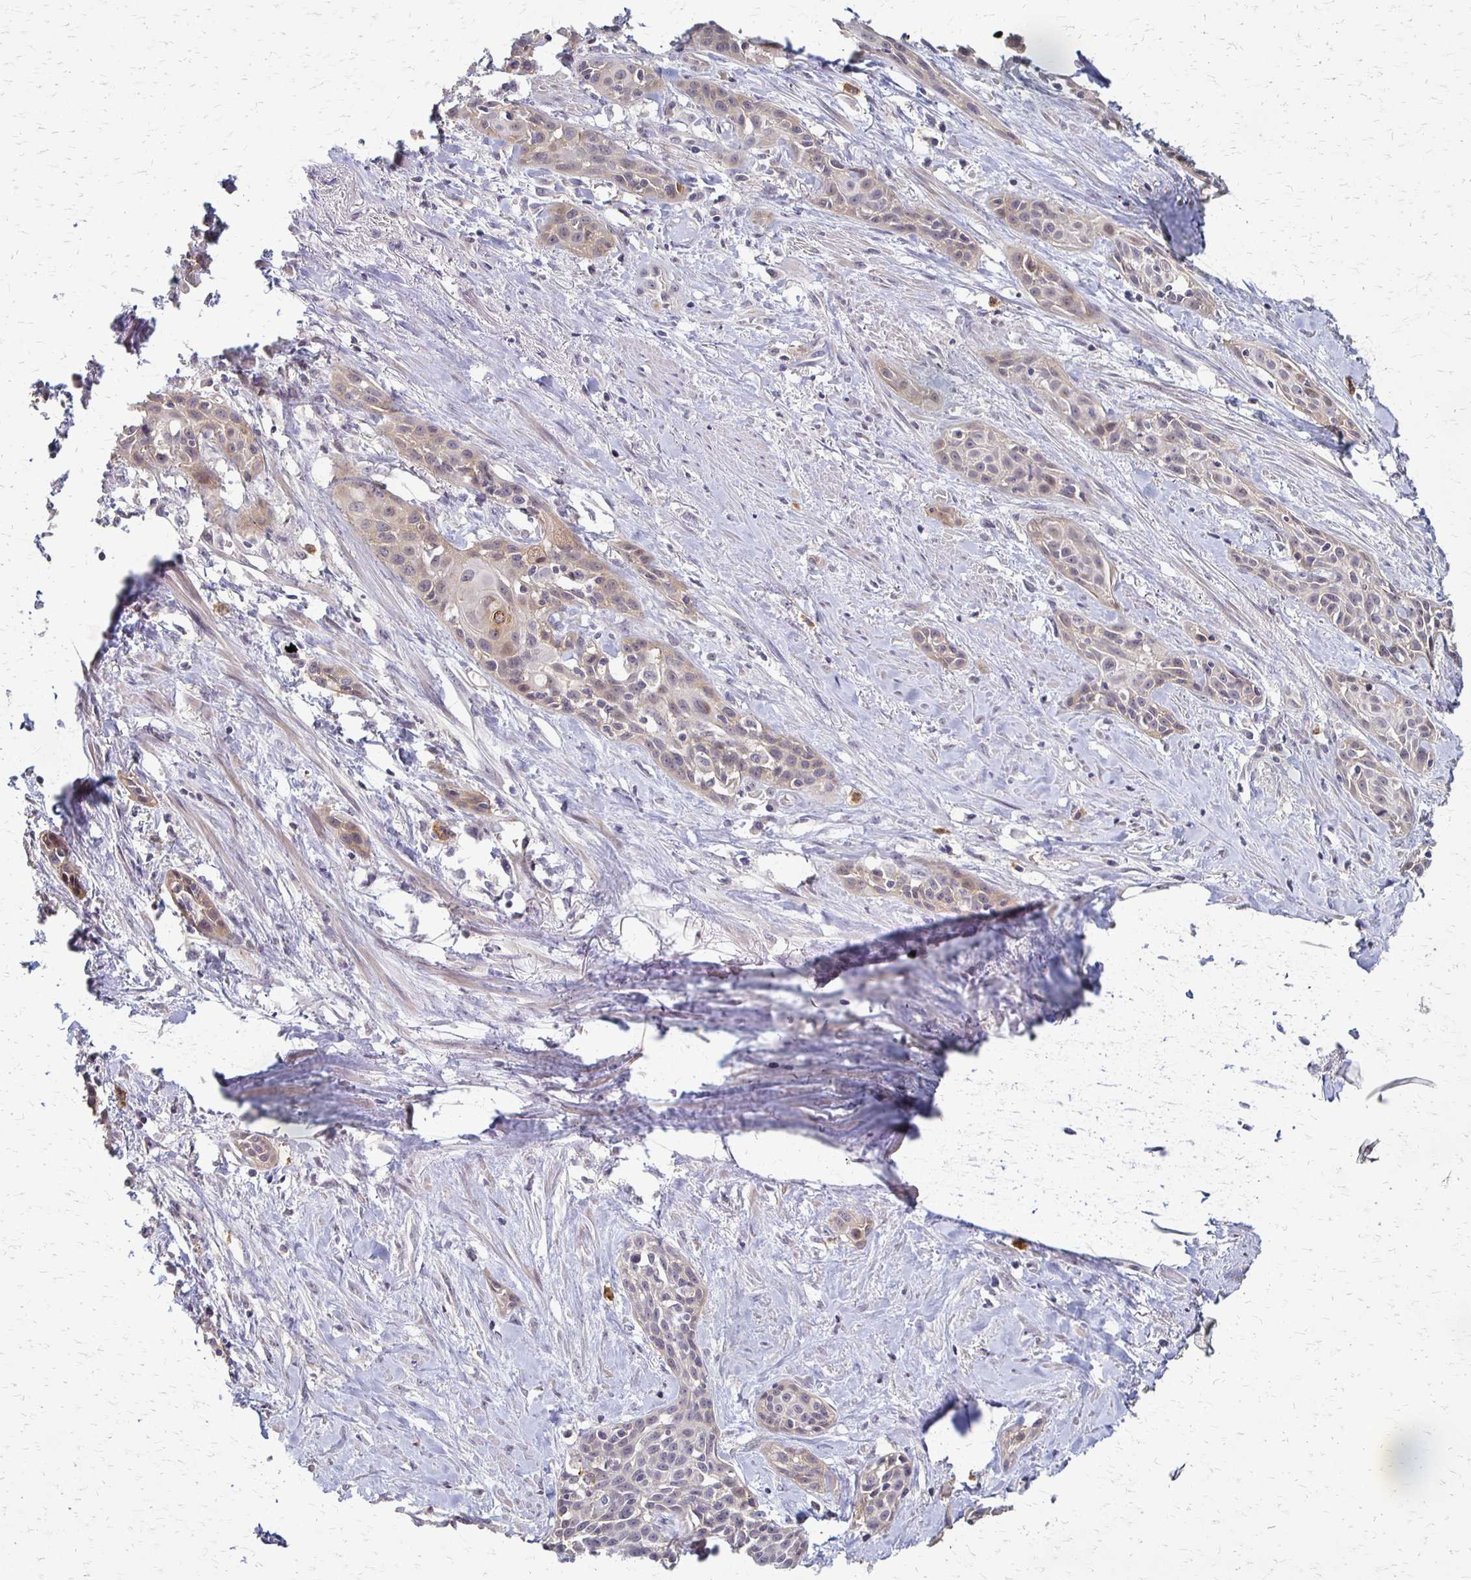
{"staining": {"intensity": "weak", "quantity": "<25%", "location": "cytoplasmic/membranous"}, "tissue": "skin cancer", "cell_type": "Tumor cells", "image_type": "cancer", "snomed": [{"axis": "morphology", "description": "Squamous cell carcinoma, NOS"}, {"axis": "topography", "description": "Skin"}, {"axis": "topography", "description": "Anal"}], "caption": "Tumor cells are negative for protein expression in human skin squamous cell carcinoma. (Stains: DAB (3,3'-diaminobenzidine) immunohistochemistry with hematoxylin counter stain, Microscopy: brightfield microscopy at high magnification).", "gene": "SLC9A9", "patient": {"sex": "male", "age": 64}}